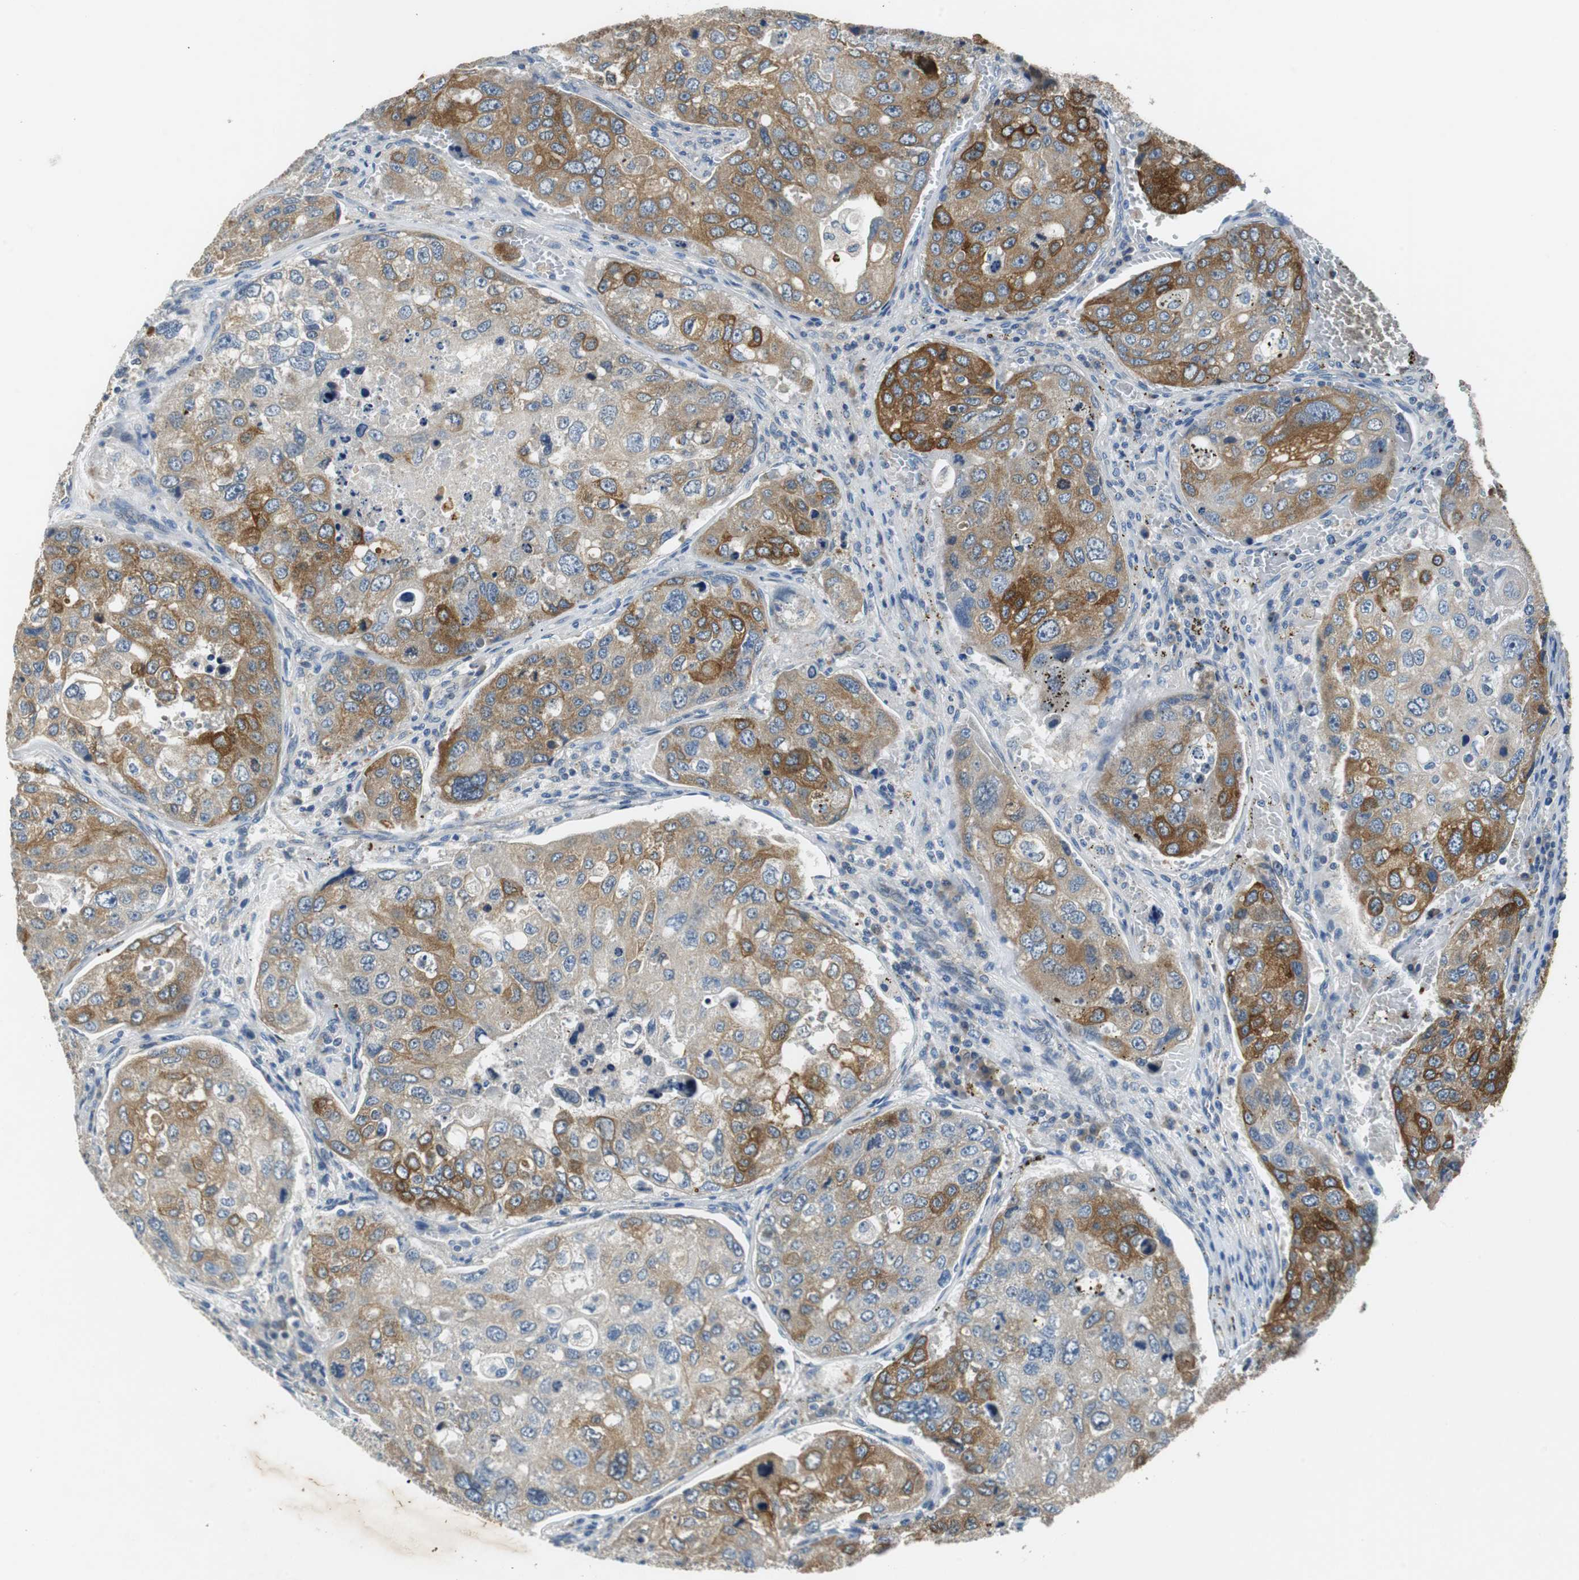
{"staining": {"intensity": "strong", "quantity": ">75%", "location": "cytoplasmic/membranous"}, "tissue": "urothelial cancer", "cell_type": "Tumor cells", "image_type": "cancer", "snomed": [{"axis": "morphology", "description": "Urothelial carcinoma, High grade"}, {"axis": "topography", "description": "Lymph node"}, {"axis": "topography", "description": "Urinary bladder"}], "caption": "Immunohistochemical staining of urothelial cancer reveals high levels of strong cytoplasmic/membranous protein staining in approximately >75% of tumor cells.", "gene": "FADS2", "patient": {"sex": "male", "age": 51}}